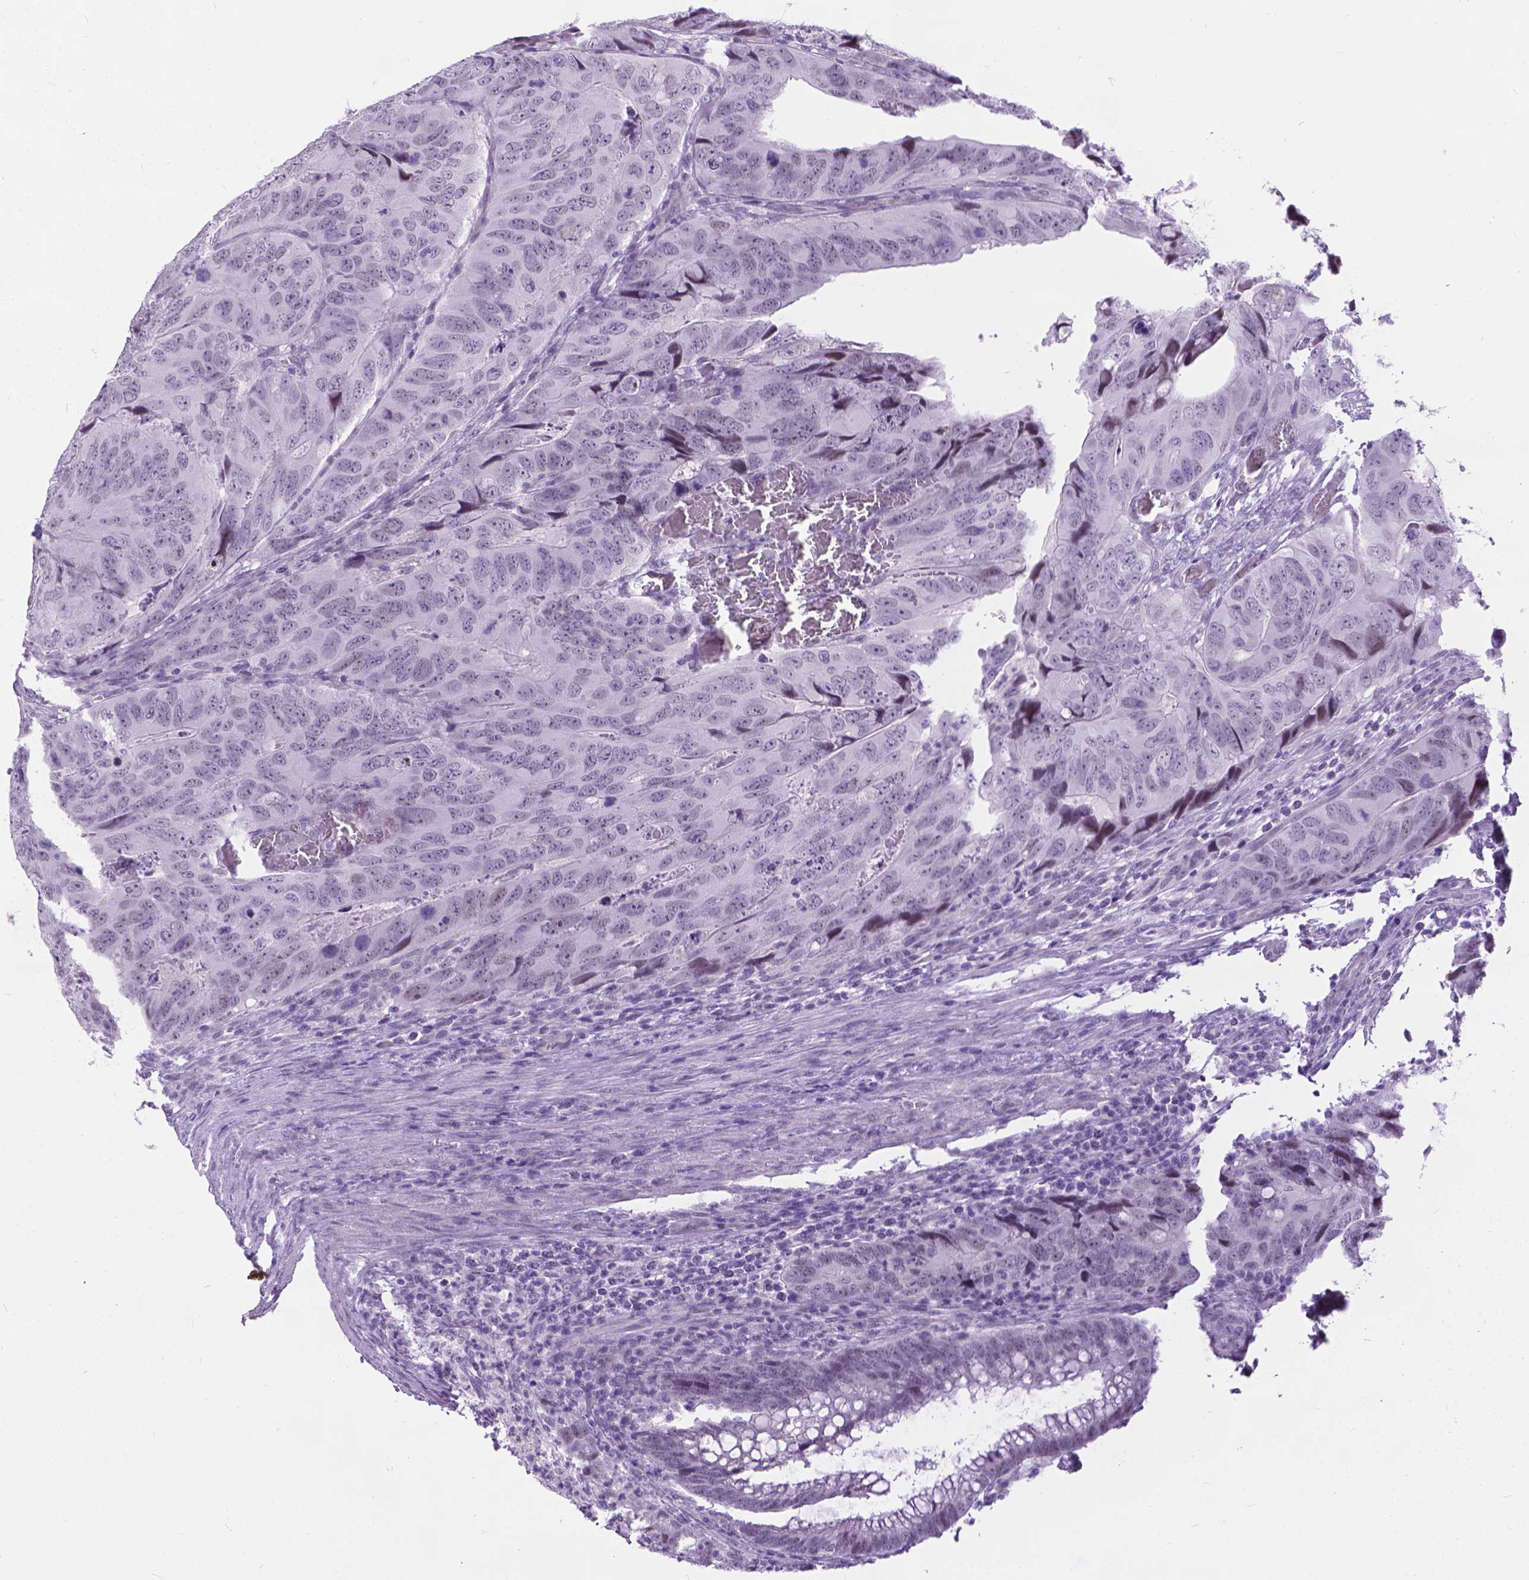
{"staining": {"intensity": "negative", "quantity": "none", "location": "none"}, "tissue": "colorectal cancer", "cell_type": "Tumor cells", "image_type": "cancer", "snomed": [{"axis": "morphology", "description": "Adenocarcinoma, NOS"}, {"axis": "topography", "description": "Colon"}], "caption": "An immunohistochemistry (IHC) micrograph of colorectal adenocarcinoma is shown. There is no staining in tumor cells of colorectal adenocarcinoma. (DAB (3,3'-diaminobenzidine) IHC visualized using brightfield microscopy, high magnification).", "gene": "PROB1", "patient": {"sex": "male", "age": 79}}